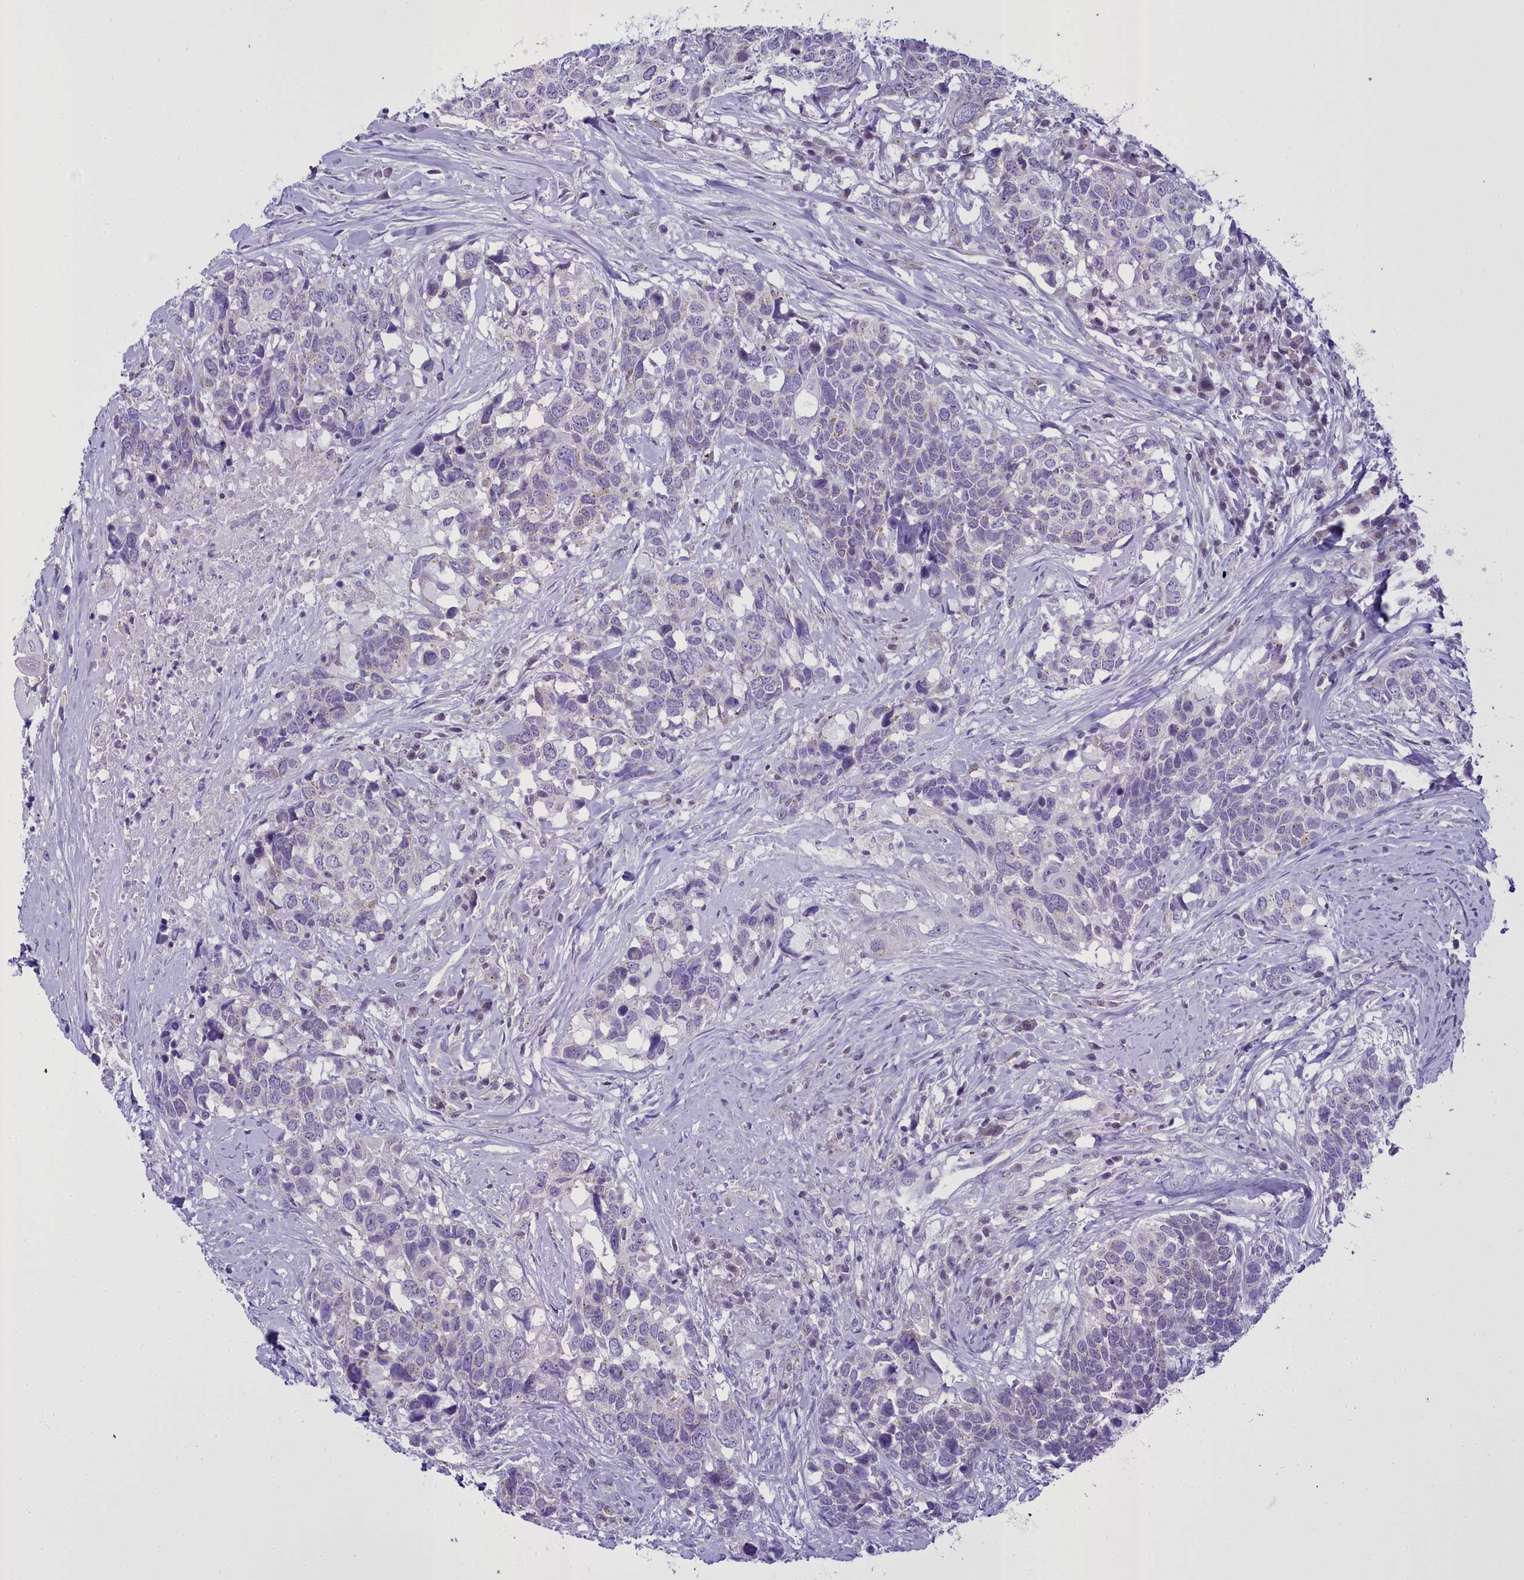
{"staining": {"intensity": "negative", "quantity": "none", "location": "none"}, "tissue": "head and neck cancer", "cell_type": "Tumor cells", "image_type": "cancer", "snomed": [{"axis": "morphology", "description": "Squamous cell carcinoma, NOS"}, {"axis": "topography", "description": "Head-Neck"}], "caption": "High magnification brightfield microscopy of squamous cell carcinoma (head and neck) stained with DAB (brown) and counterstained with hematoxylin (blue): tumor cells show no significant positivity. Nuclei are stained in blue.", "gene": "B9D2", "patient": {"sex": "male", "age": 66}}